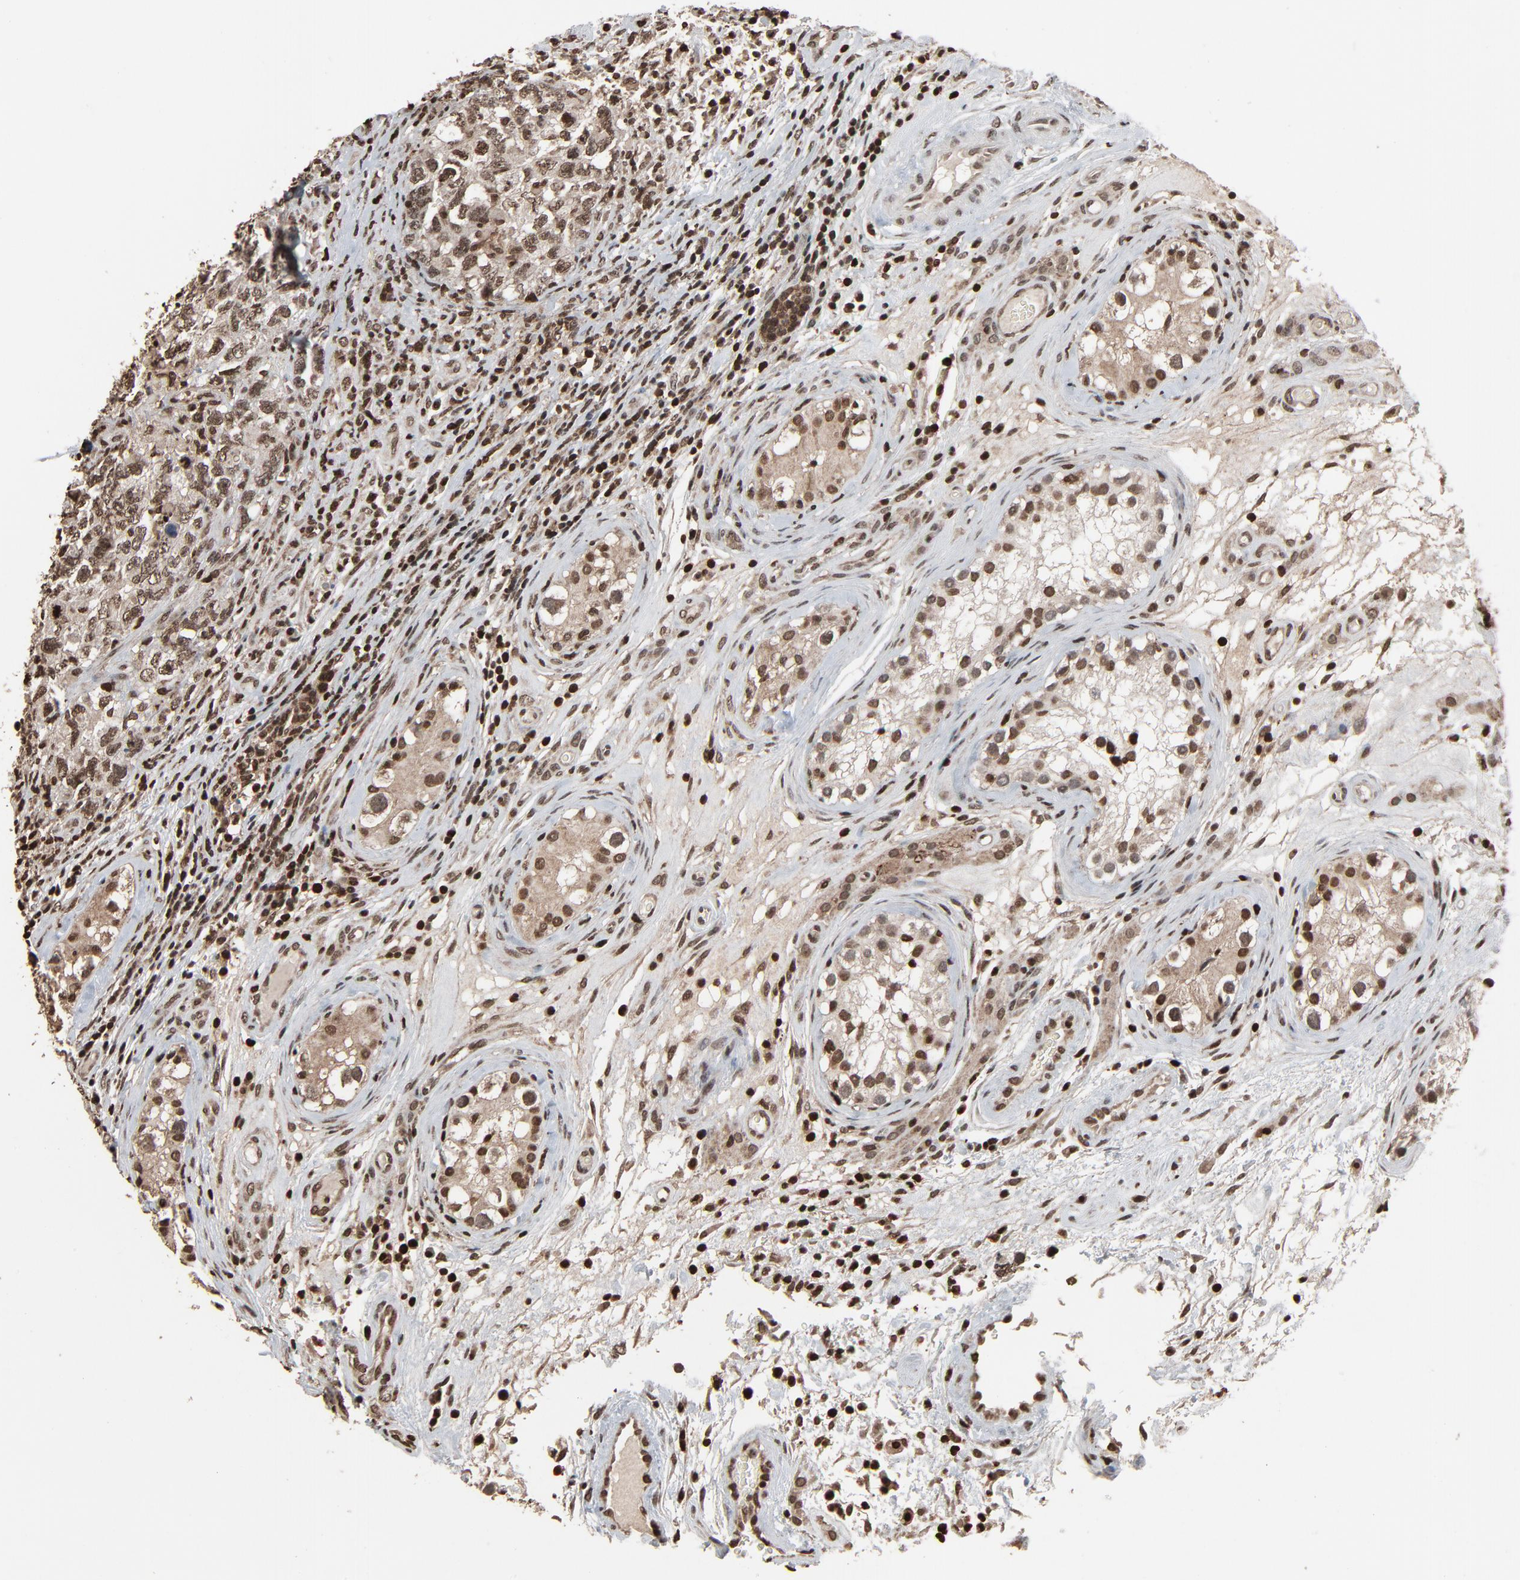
{"staining": {"intensity": "moderate", "quantity": ">75%", "location": "nuclear"}, "tissue": "testis cancer", "cell_type": "Tumor cells", "image_type": "cancer", "snomed": [{"axis": "morphology", "description": "Carcinoma, Embryonal, NOS"}, {"axis": "topography", "description": "Testis"}], "caption": "This is an image of immunohistochemistry (IHC) staining of testis cancer (embryonal carcinoma), which shows moderate positivity in the nuclear of tumor cells.", "gene": "RPS6KA3", "patient": {"sex": "male", "age": 31}}